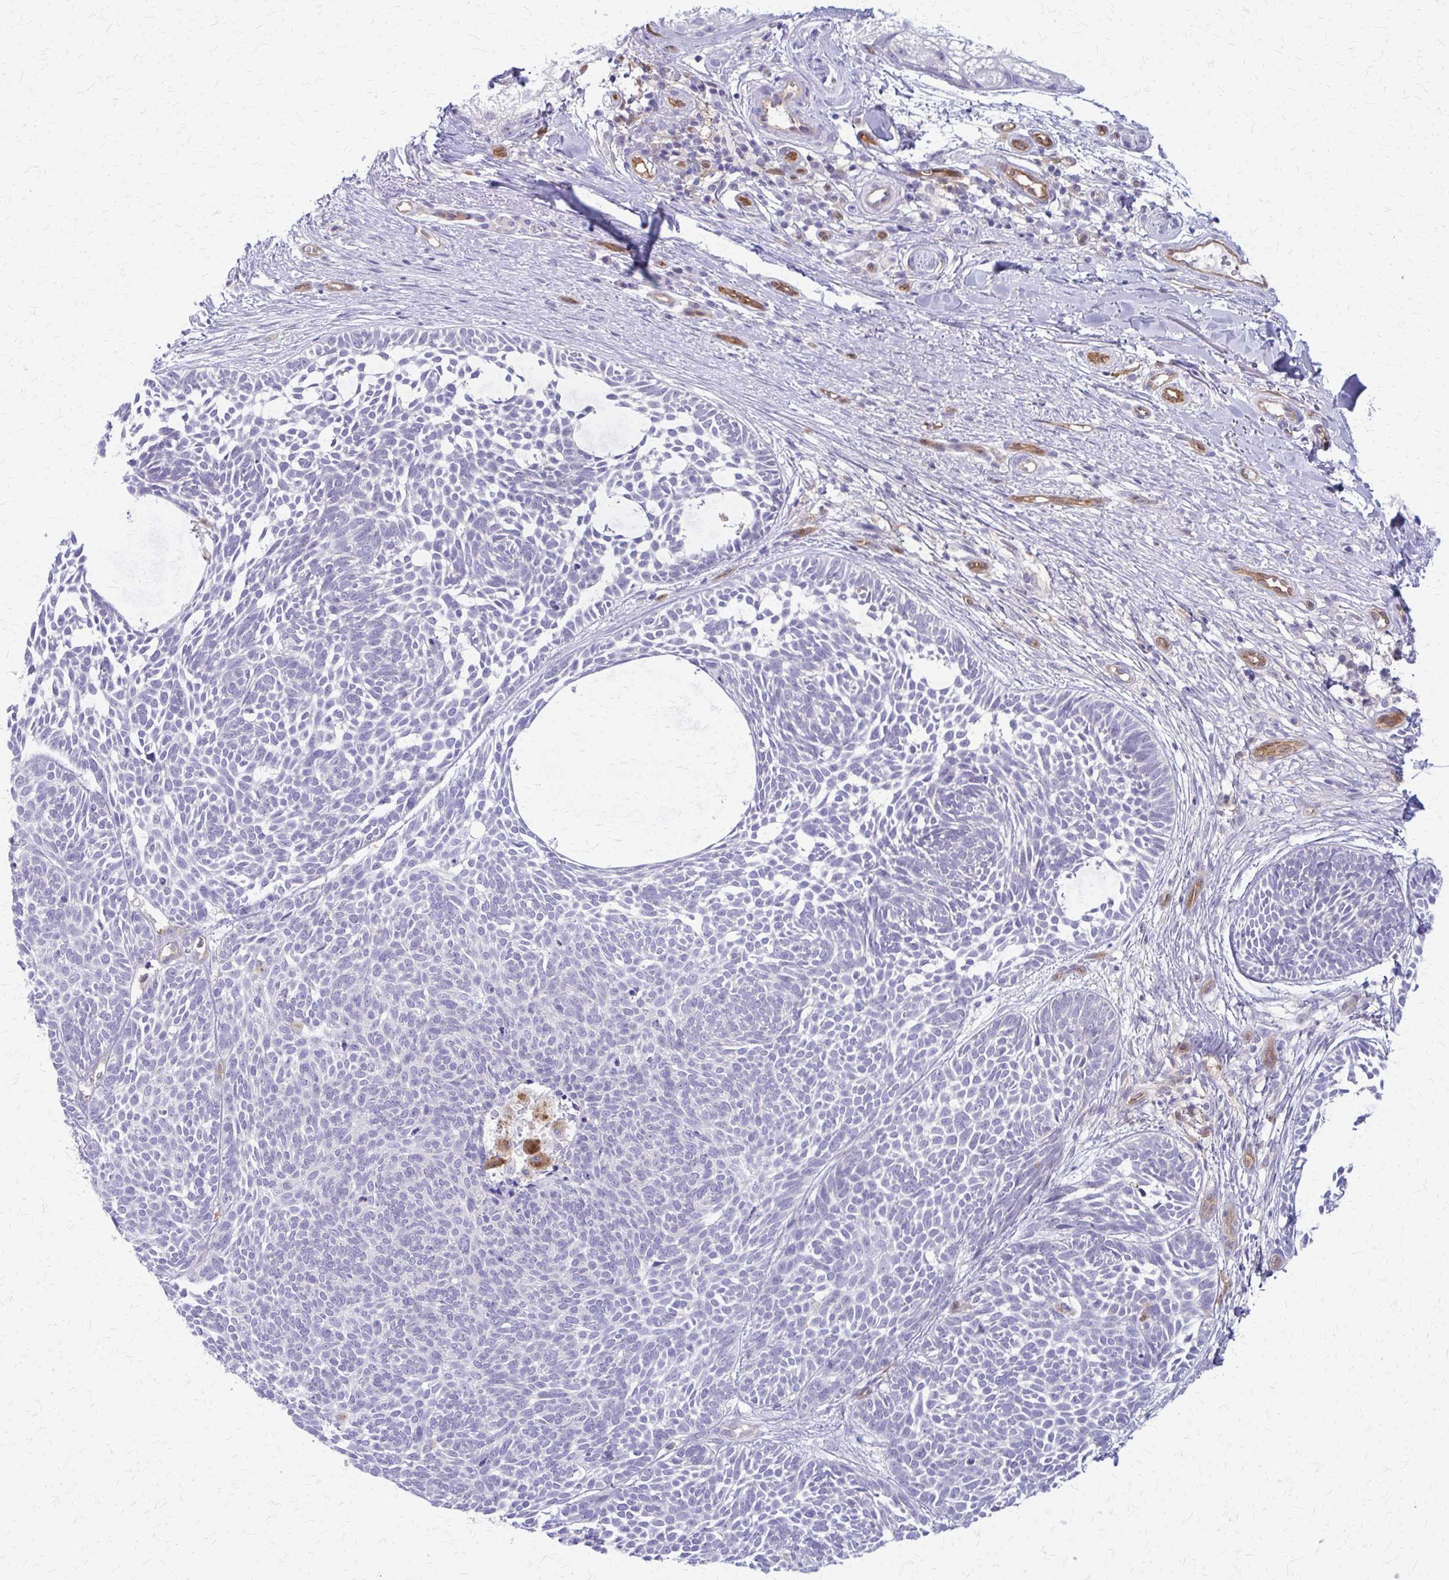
{"staining": {"intensity": "negative", "quantity": "none", "location": "none"}, "tissue": "skin cancer", "cell_type": "Tumor cells", "image_type": "cancer", "snomed": [{"axis": "morphology", "description": "Basal cell carcinoma"}, {"axis": "topography", "description": "Skin"}, {"axis": "topography", "description": "Skin of trunk"}], "caption": "The image demonstrates no significant staining in tumor cells of skin basal cell carcinoma.", "gene": "CLIC2", "patient": {"sex": "male", "age": 74}}